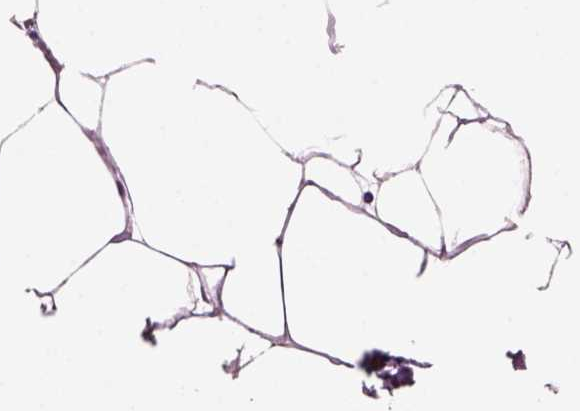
{"staining": {"intensity": "negative", "quantity": "none", "location": "none"}, "tissue": "bone marrow", "cell_type": "Hematopoietic cells", "image_type": "normal", "snomed": [{"axis": "morphology", "description": "Normal tissue, NOS"}, {"axis": "topography", "description": "Bone marrow"}], "caption": "Immunohistochemical staining of benign human bone marrow displays no significant expression in hematopoietic cells.", "gene": "KRTAP3", "patient": {"sex": "female", "age": 52}}